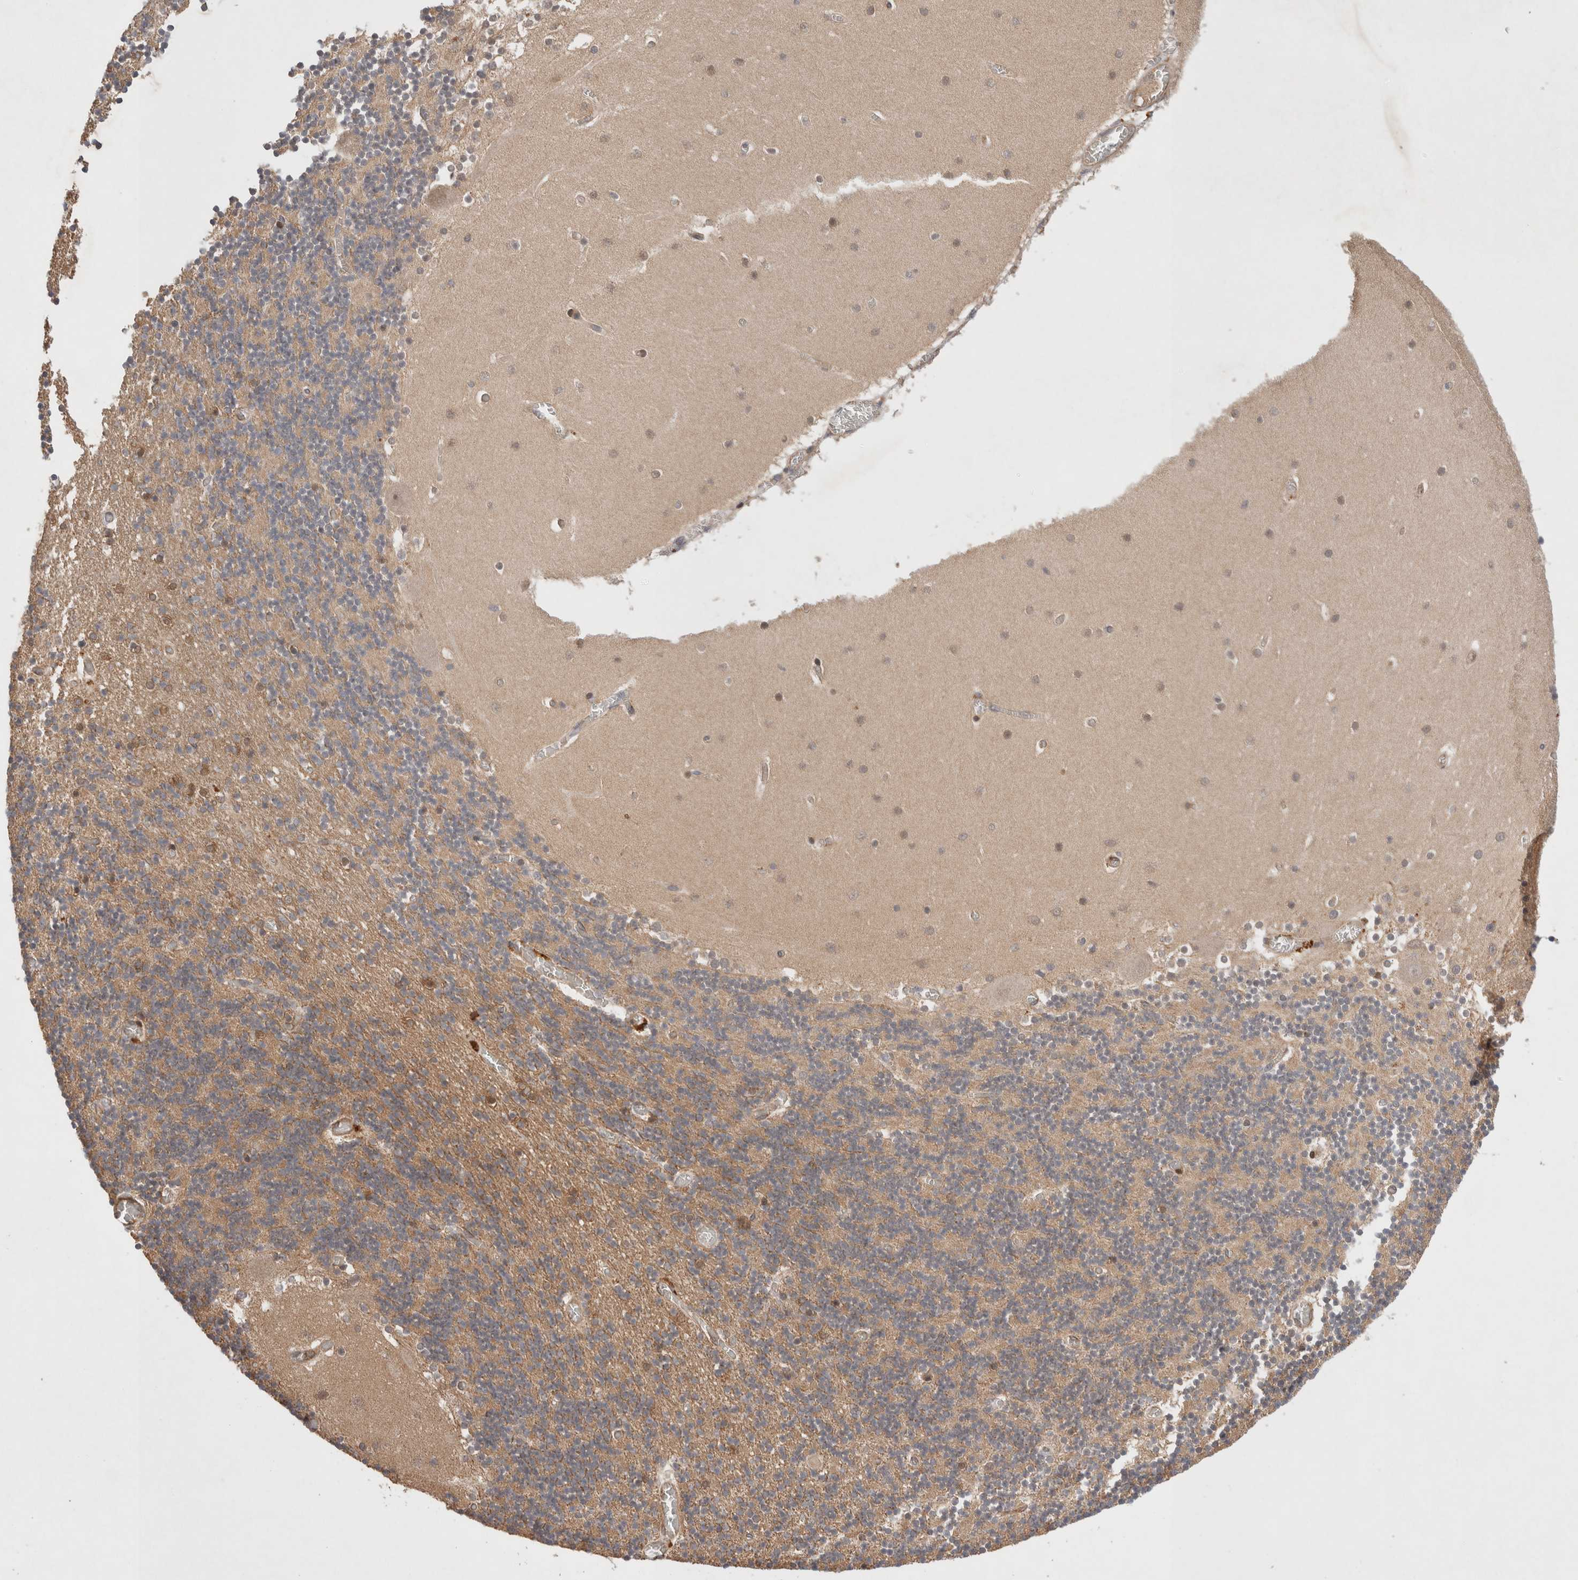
{"staining": {"intensity": "moderate", "quantity": "25%-75%", "location": "cytoplasmic/membranous"}, "tissue": "cerebellum", "cell_type": "Cells in granular layer", "image_type": "normal", "snomed": [{"axis": "morphology", "description": "Normal tissue, NOS"}, {"axis": "topography", "description": "Cerebellum"}], "caption": "DAB immunohistochemical staining of unremarkable cerebellum demonstrates moderate cytoplasmic/membranous protein positivity in about 25%-75% of cells in granular layer. (Brightfield microscopy of DAB IHC at high magnification).", "gene": "KLHL20", "patient": {"sex": "female", "age": 28}}